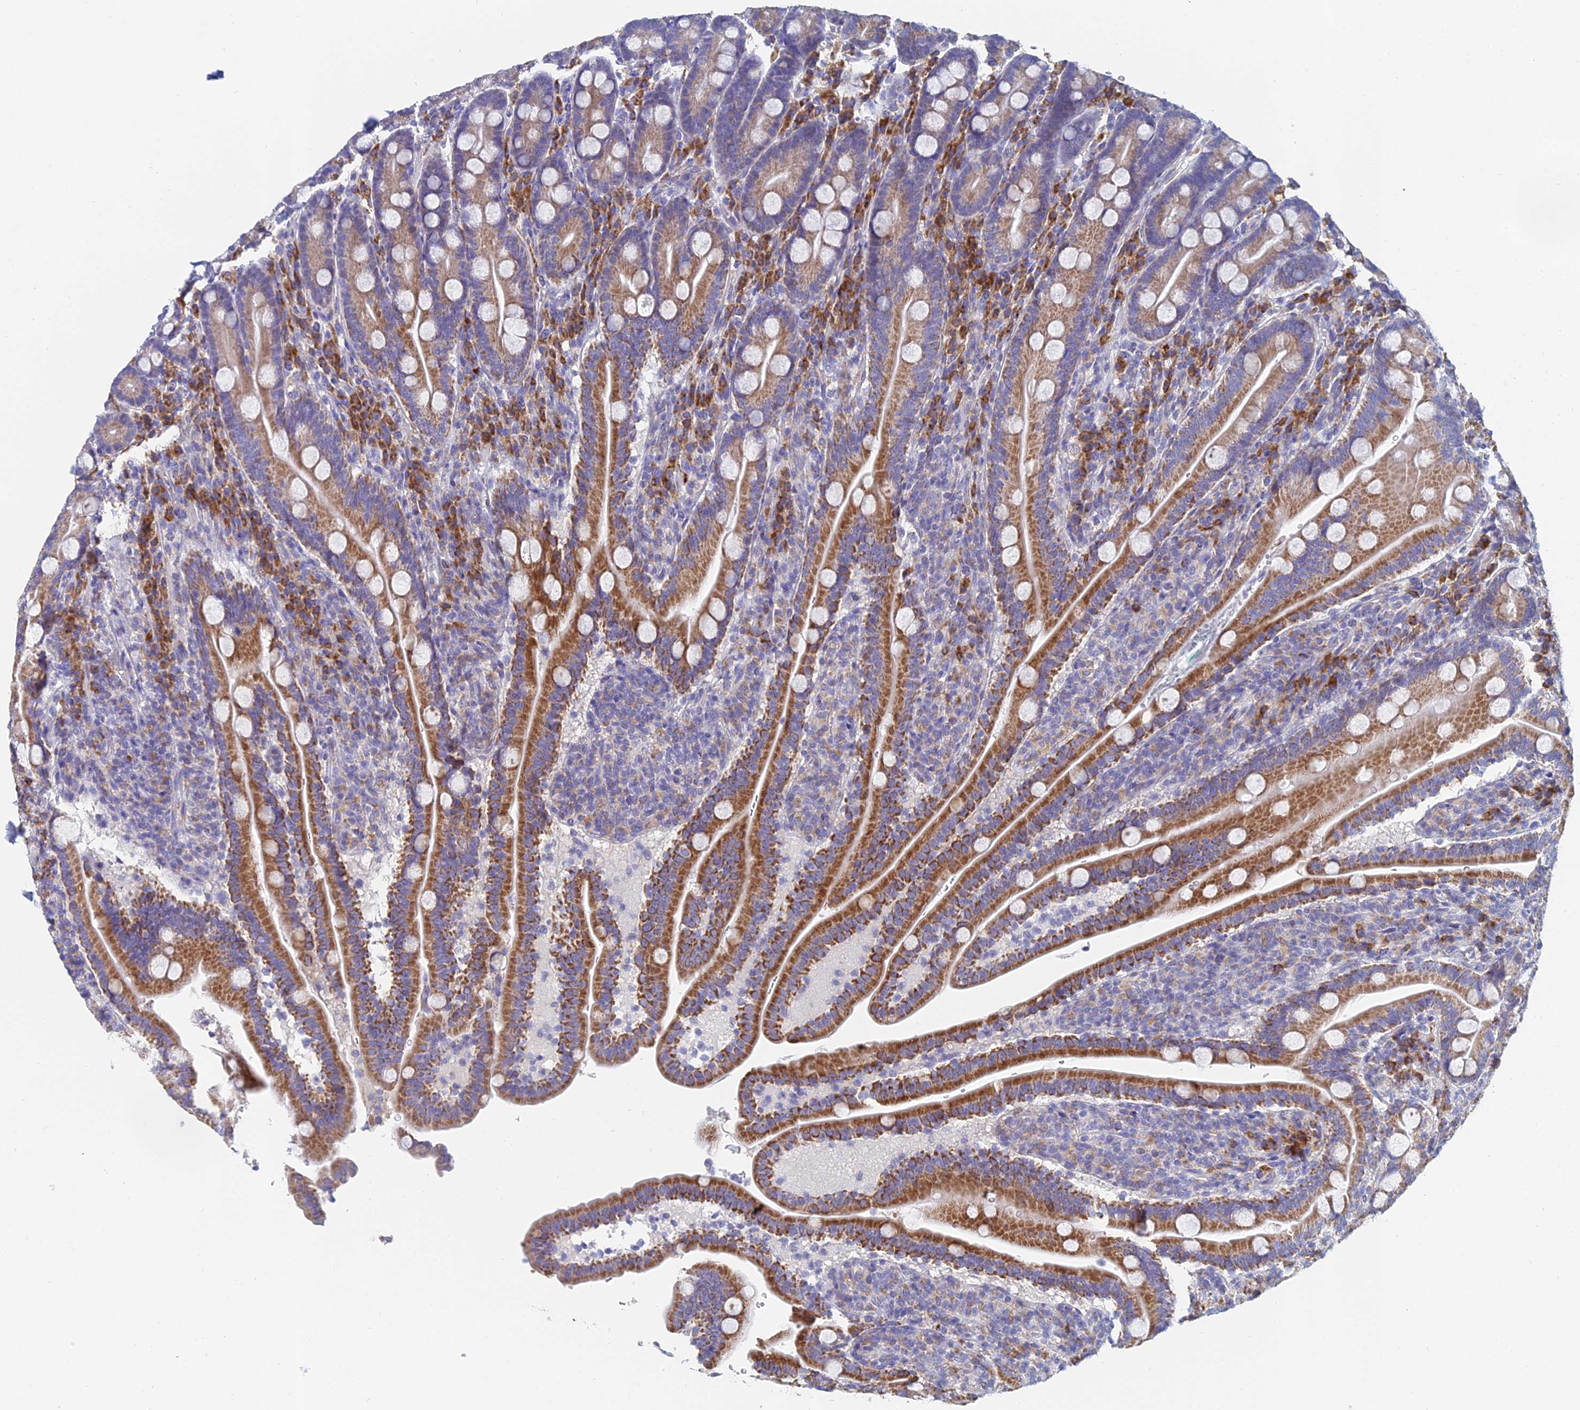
{"staining": {"intensity": "strong", "quantity": ">75%", "location": "cytoplasmic/membranous"}, "tissue": "duodenum", "cell_type": "Glandular cells", "image_type": "normal", "snomed": [{"axis": "morphology", "description": "Normal tissue, NOS"}, {"axis": "topography", "description": "Duodenum"}], "caption": "Immunohistochemistry (IHC) staining of unremarkable duodenum, which demonstrates high levels of strong cytoplasmic/membranous staining in about >75% of glandular cells indicating strong cytoplasmic/membranous protein staining. The staining was performed using DAB (3,3'-diaminobenzidine) (brown) for protein detection and nuclei were counterstained in hematoxylin (blue).", "gene": "CRACR2B", "patient": {"sex": "male", "age": 35}}